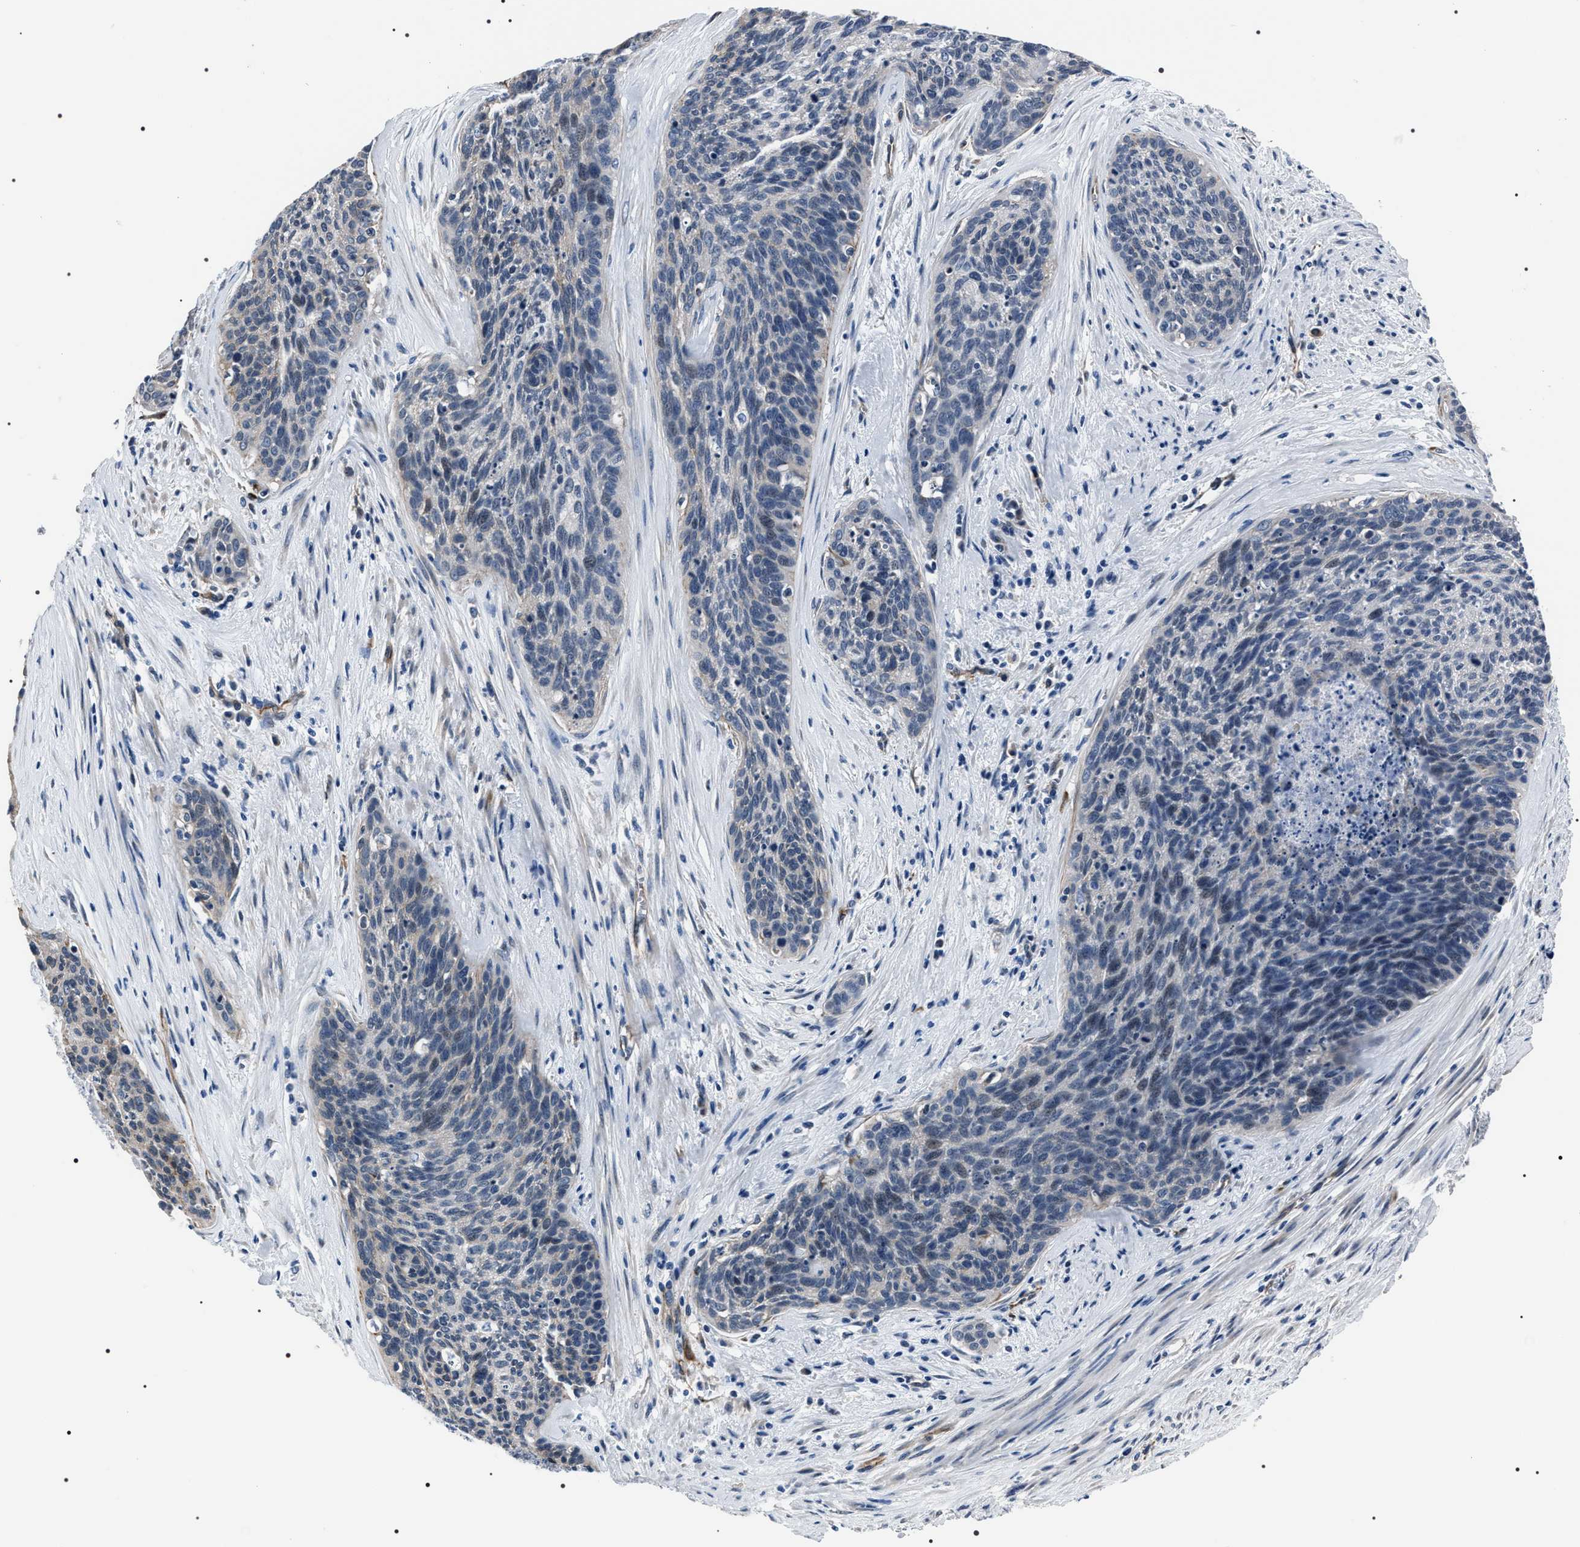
{"staining": {"intensity": "negative", "quantity": "none", "location": "none"}, "tissue": "cervical cancer", "cell_type": "Tumor cells", "image_type": "cancer", "snomed": [{"axis": "morphology", "description": "Squamous cell carcinoma, NOS"}, {"axis": "topography", "description": "Cervix"}], "caption": "An immunohistochemistry (IHC) photomicrograph of cervical squamous cell carcinoma is shown. There is no staining in tumor cells of cervical squamous cell carcinoma. (Stains: DAB (3,3'-diaminobenzidine) IHC with hematoxylin counter stain, Microscopy: brightfield microscopy at high magnification).", "gene": "PKD1L1", "patient": {"sex": "female", "age": 55}}